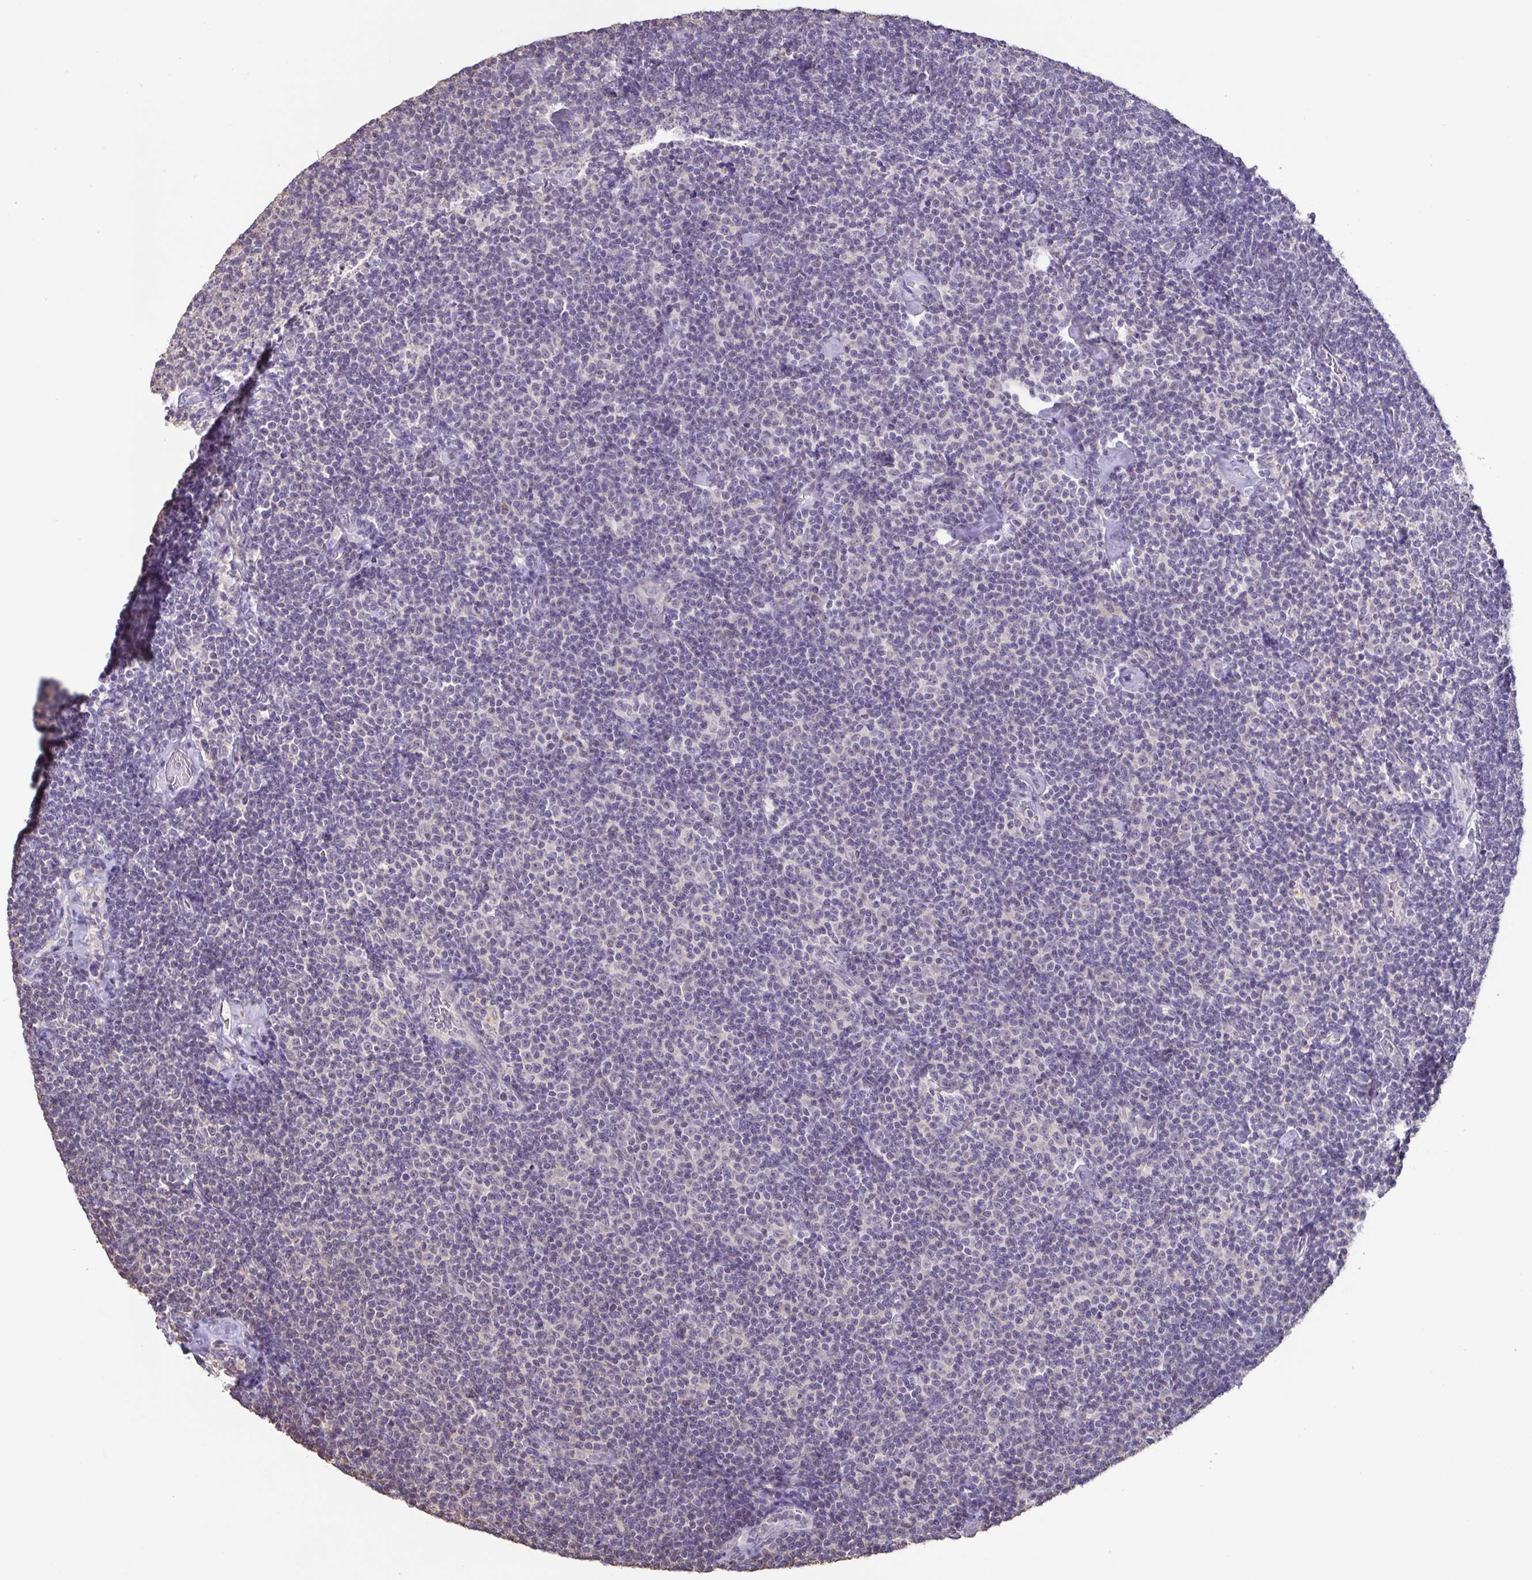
{"staining": {"intensity": "negative", "quantity": "none", "location": "none"}, "tissue": "lymphoma", "cell_type": "Tumor cells", "image_type": "cancer", "snomed": [{"axis": "morphology", "description": "Malignant lymphoma, non-Hodgkin's type, Low grade"}, {"axis": "topography", "description": "Lymph node"}], "caption": "IHC image of human lymphoma stained for a protein (brown), which demonstrates no staining in tumor cells. (IHC, brightfield microscopy, high magnification).", "gene": "ACTRT2", "patient": {"sex": "male", "age": 81}}